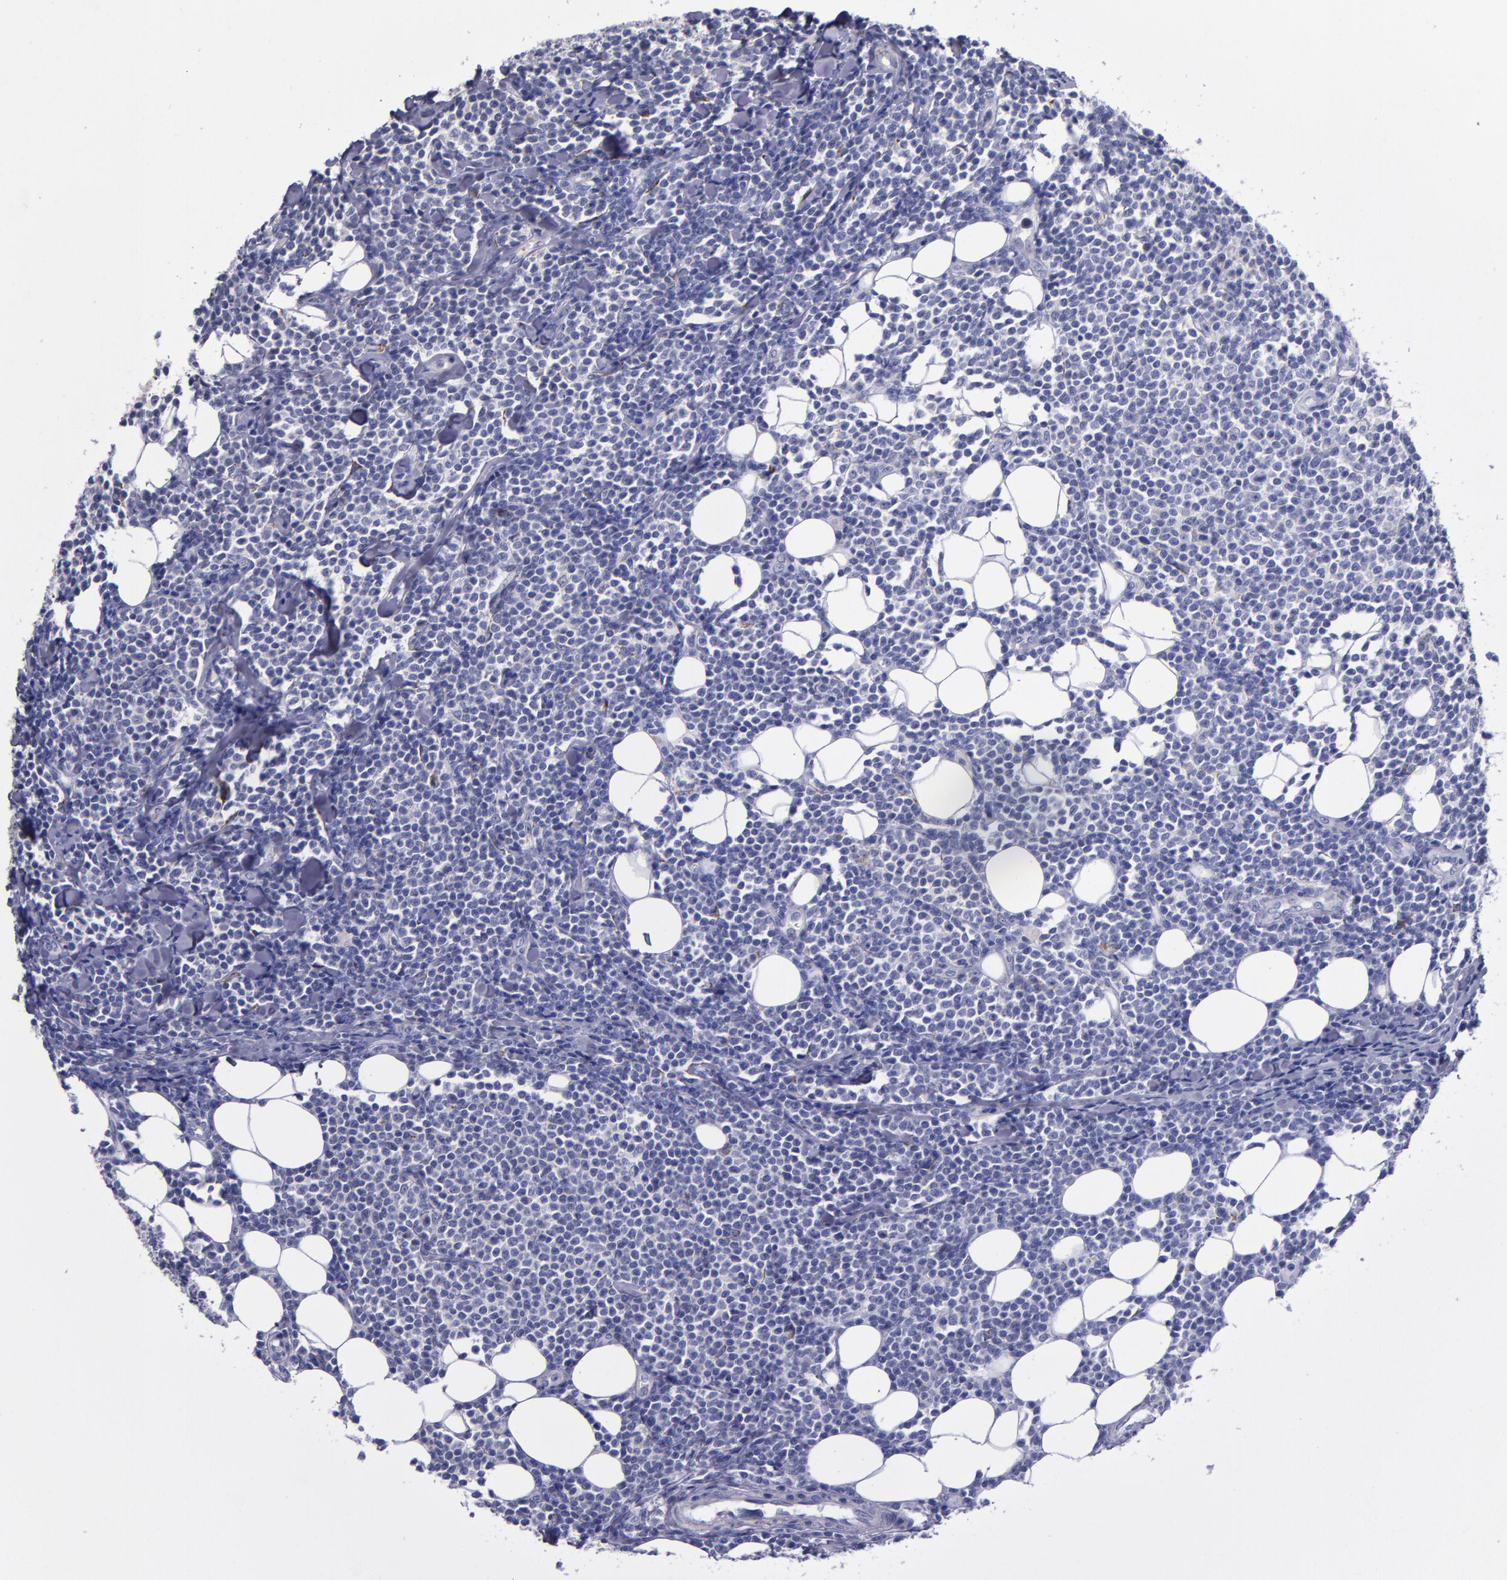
{"staining": {"intensity": "negative", "quantity": "none", "location": "none"}, "tissue": "lymphoma", "cell_type": "Tumor cells", "image_type": "cancer", "snomed": [{"axis": "morphology", "description": "Malignant lymphoma, non-Hodgkin's type, Low grade"}, {"axis": "topography", "description": "Soft tissue"}], "caption": "This is a photomicrograph of IHC staining of low-grade malignant lymphoma, non-Hodgkin's type, which shows no positivity in tumor cells.", "gene": "RAB41", "patient": {"sex": "male", "age": 92}}